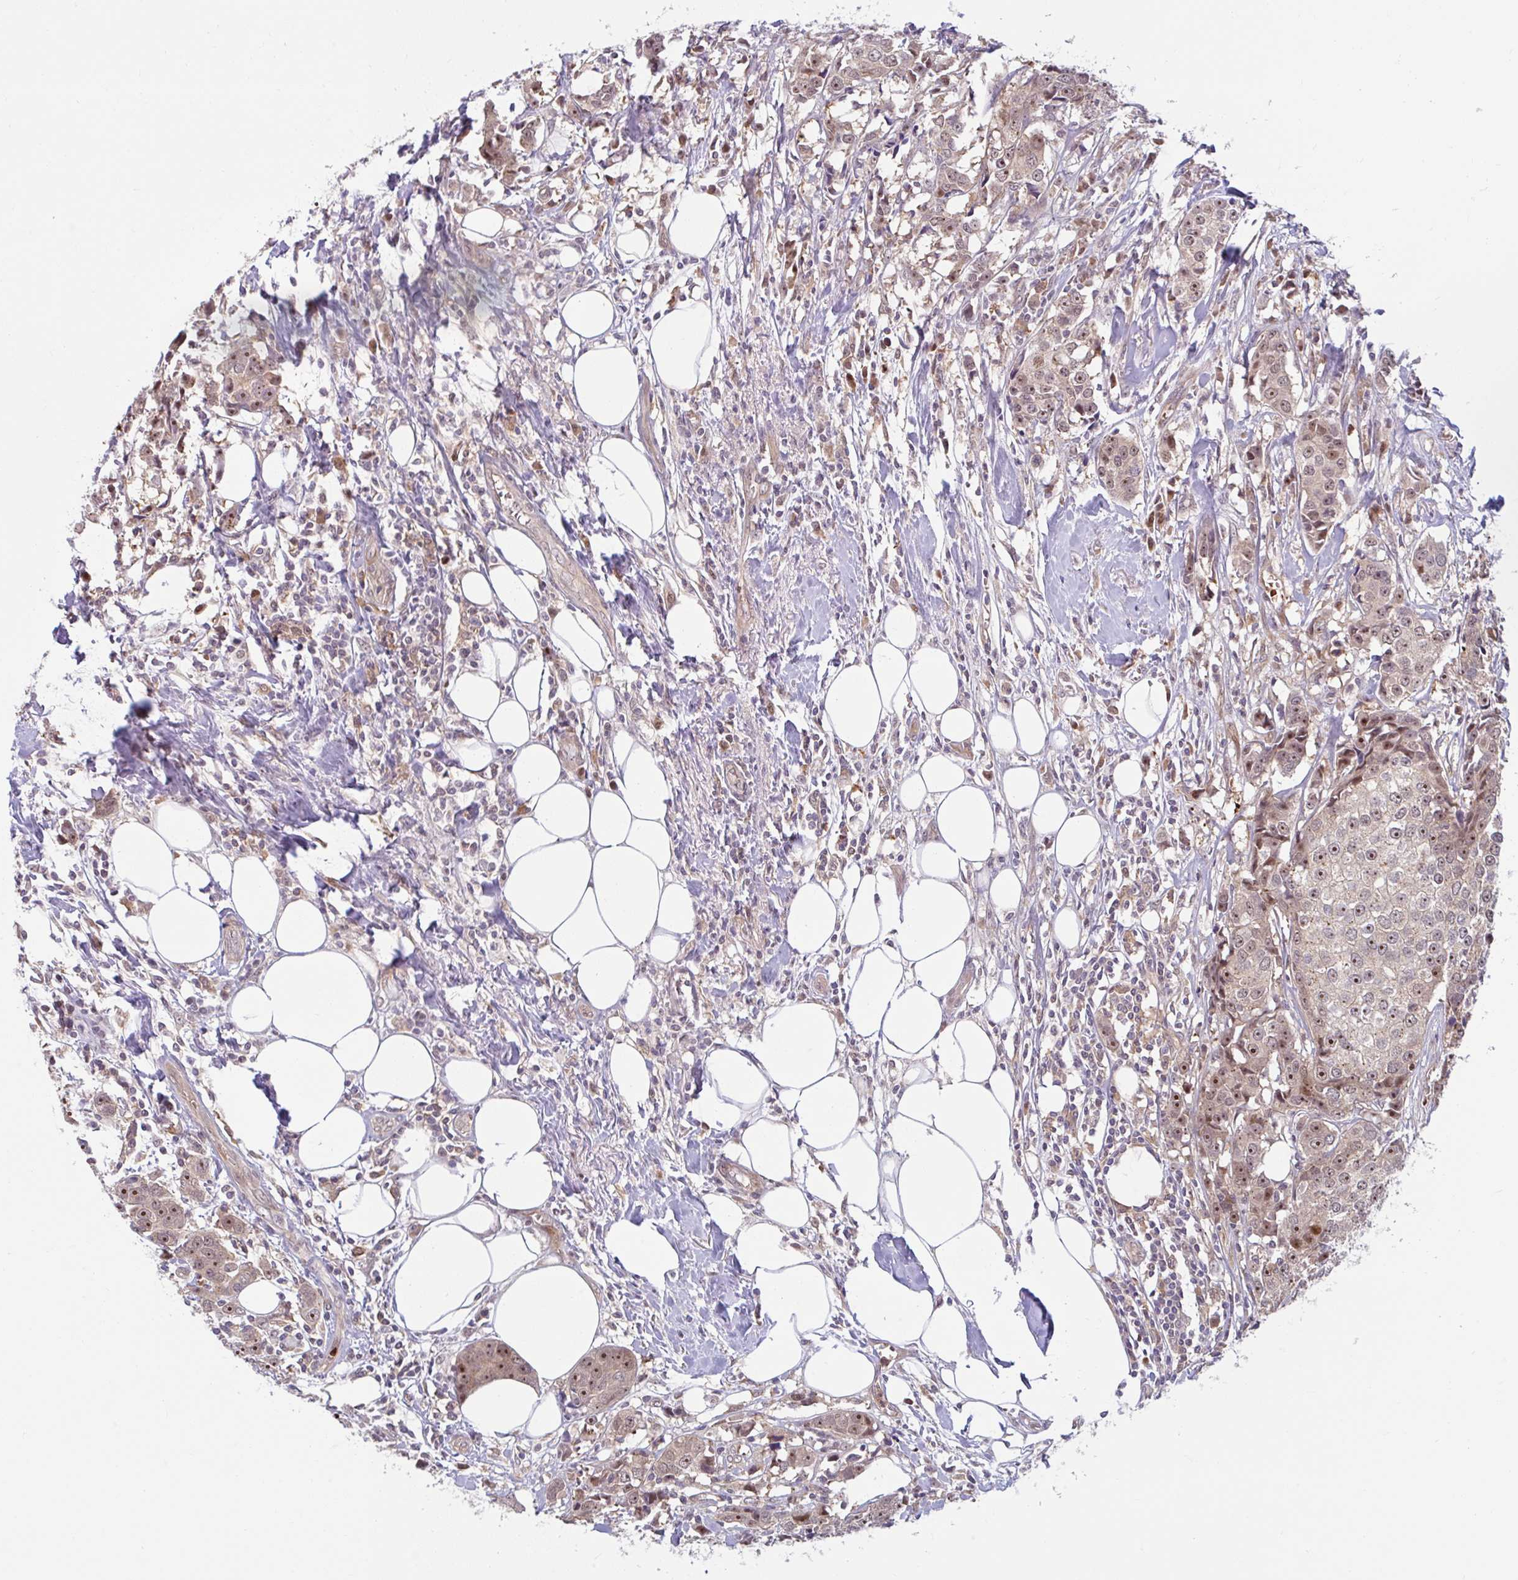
{"staining": {"intensity": "weak", "quantity": ">75%", "location": "cytoplasmic/membranous,nuclear"}, "tissue": "breast cancer", "cell_type": "Tumor cells", "image_type": "cancer", "snomed": [{"axis": "morphology", "description": "Duct carcinoma"}, {"axis": "topography", "description": "Breast"}], "caption": "IHC staining of breast infiltrating ductal carcinoma, which shows low levels of weak cytoplasmic/membranous and nuclear staining in about >75% of tumor cells indicating weak cytoplasmic/membranous and nuclear protein expression. The staining was performed using DAB (3,3'-diaminobenzidine) (brown) for protein detection and nuclei were counterstained in hematoxylin (blue).", "gene": "HMBS", "patient": {"sex": "female", "age": 80}}